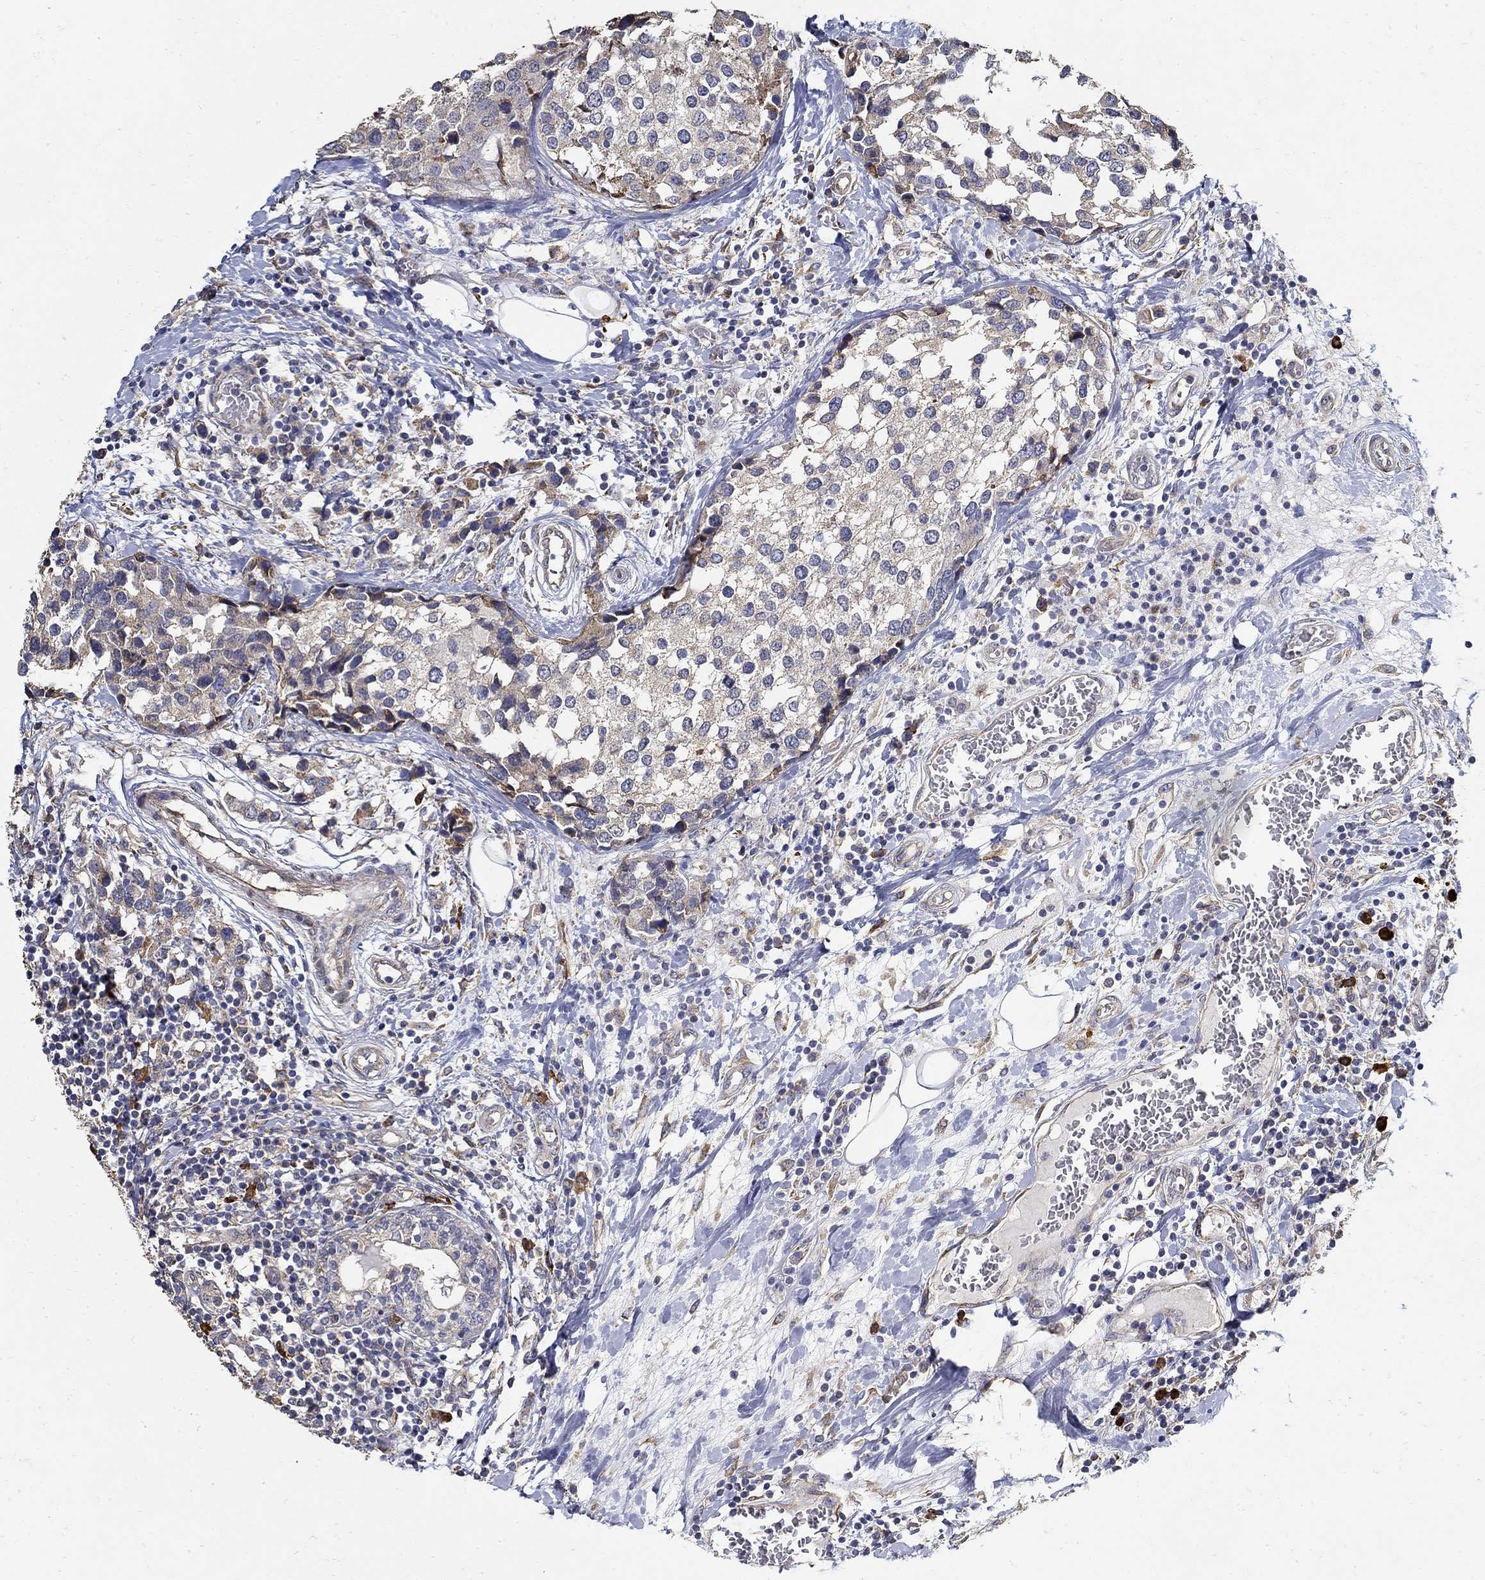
{"staining": {"intensity": "negative", "quantity": "none", "location": "none"}, "tissue": "breast cancer", "cell_type": "Tumor cells", "image_type": "cancer", "snomed": [{"axis": "morphology", "description": "Lobular carcinoma"}, {"axis": "topography", "description": "Breast"}], "caption": "A high-resolution image shows IHC staining of breast cancer (lobular carcinoma), which reveals no significant positivity in tumor cells.", "gene": "EMILIN3", "patient": {"sex": "female", "age": 59}}